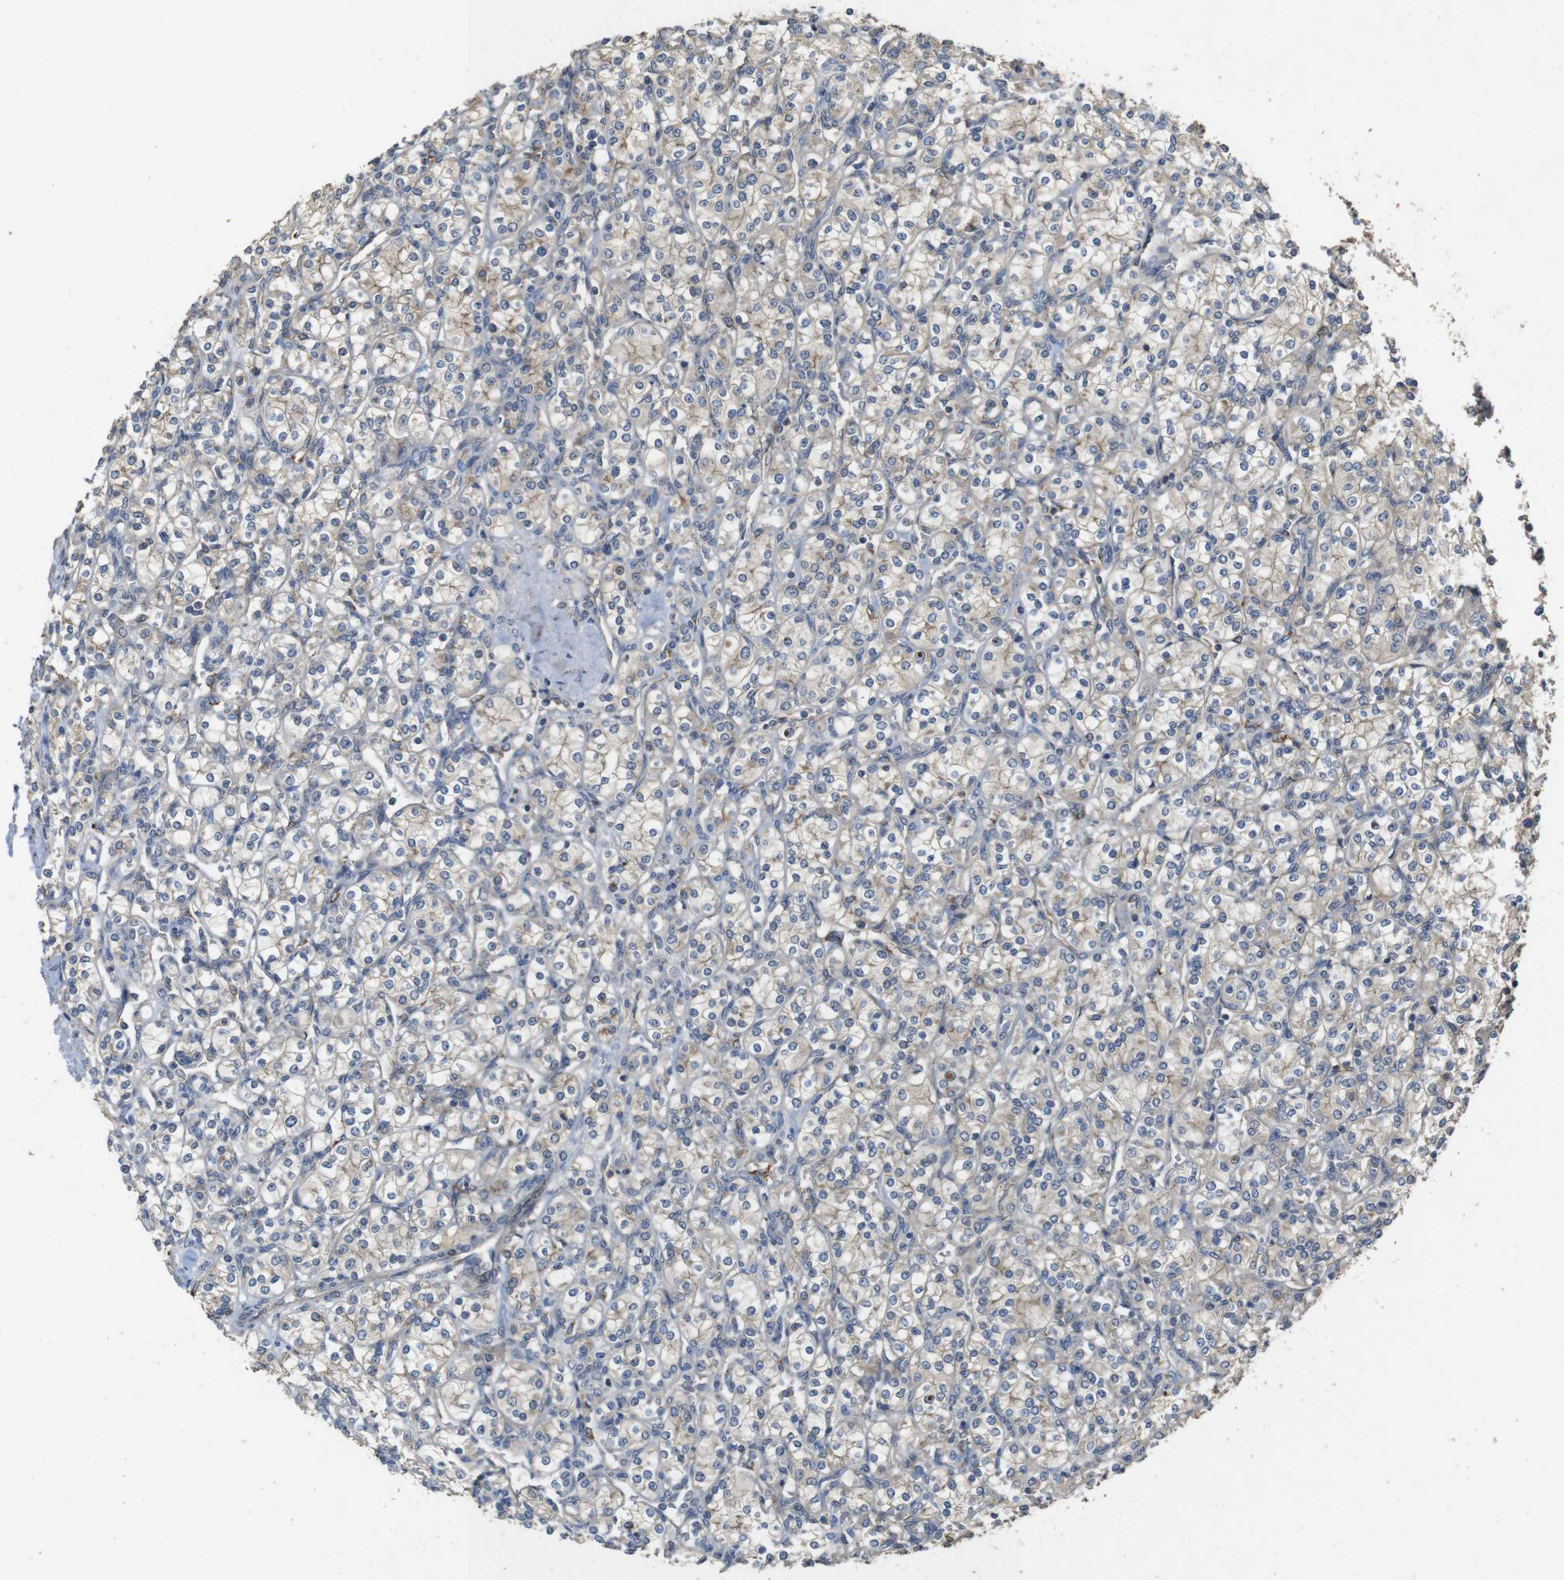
{"staining": {"intensity": "weak", "quantity": ">75%", "location": "cytoplasmic/membranous"}, "tissue": "renal cancer", "cell_type": "Tumor cells", "image_type": "cancer", "snomed": [{"axis": "morphology", "description": "Adenocarcinoma, NOS"}, {"axis": "topography", "description": "Kidney"}], "caption": "There is low levels of weak cytoplasmic/membranous staining in tumor cells of renal cancer (adenocarcinoma), as demonstrated by immunohistochemical staining (brown color).", "gene": "PCDHB10", "patient": {"sex": "male", "age": 77}}